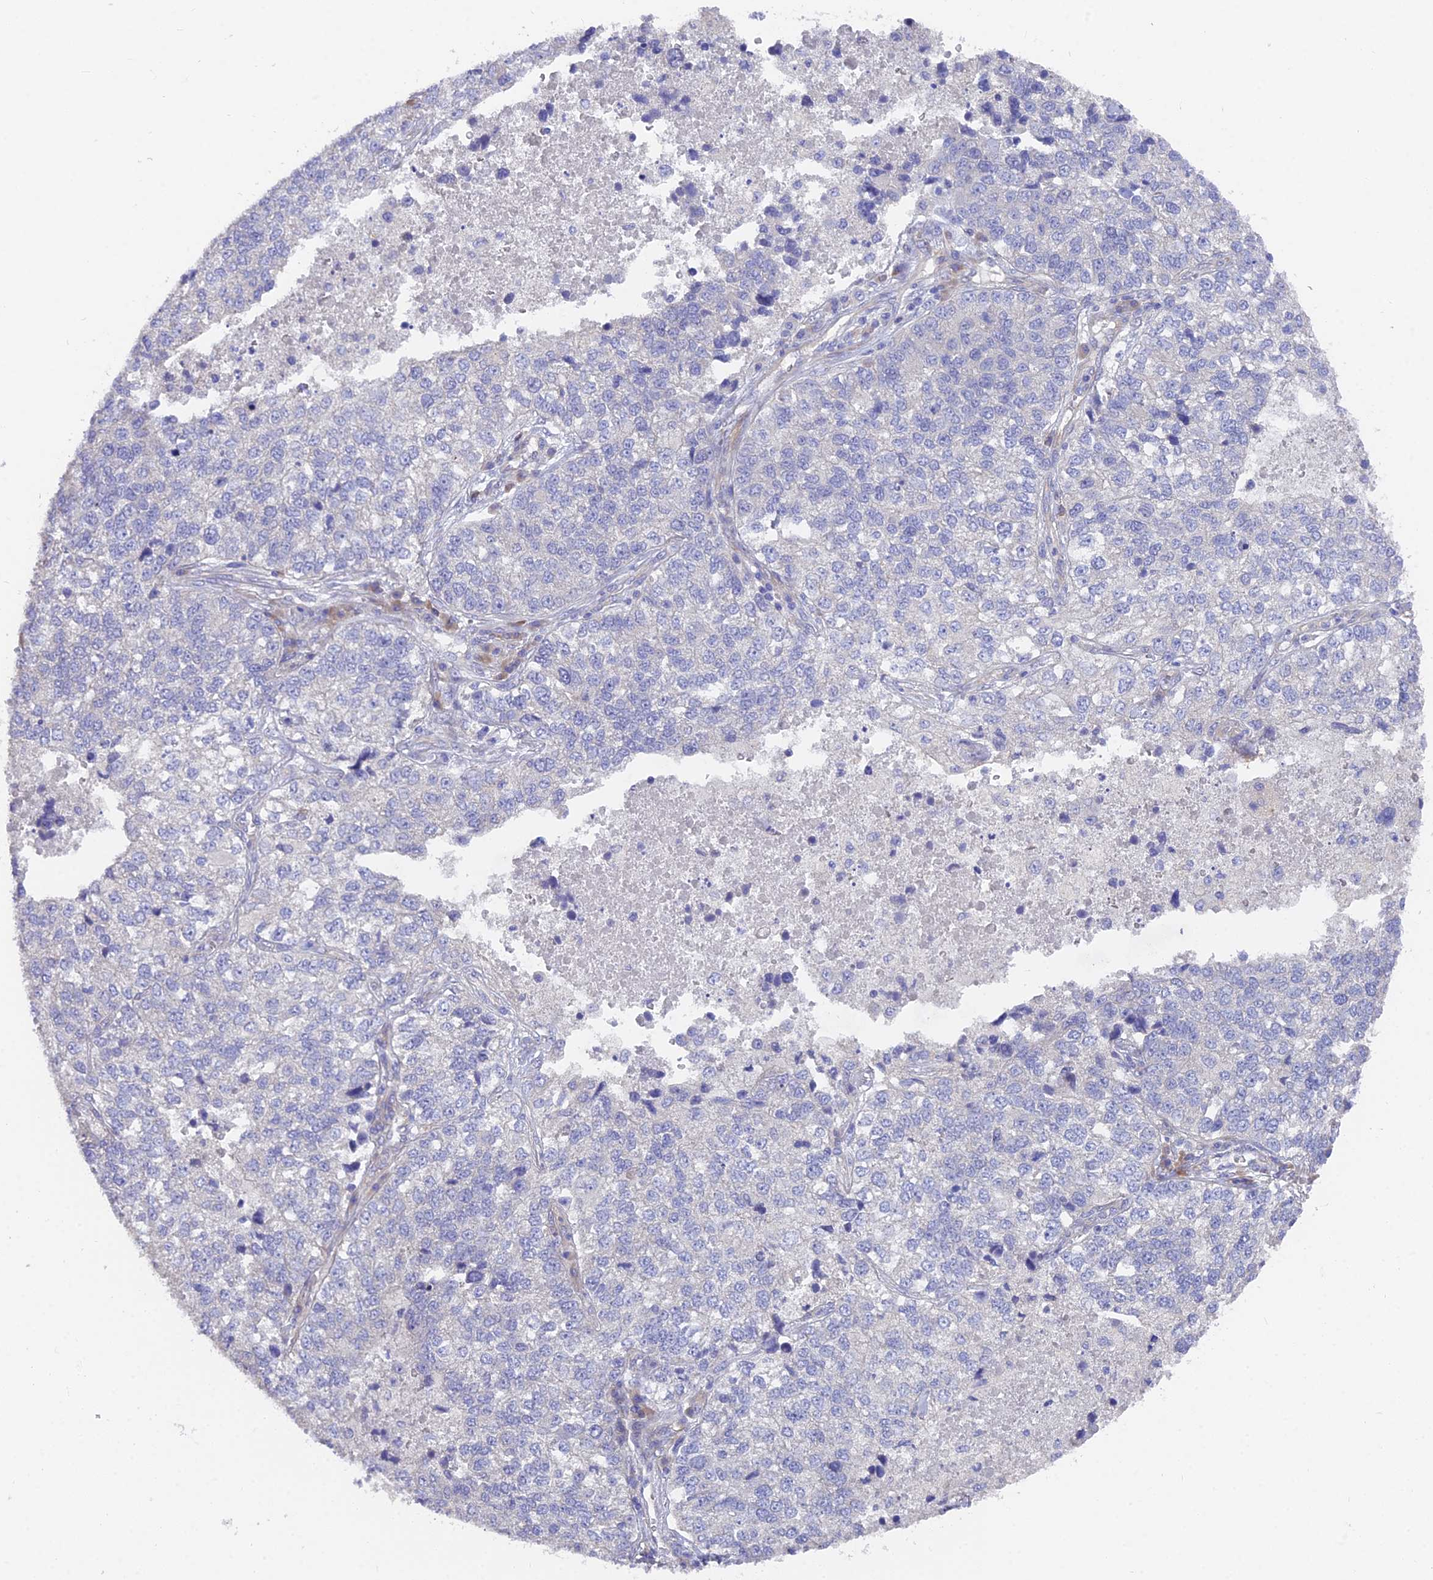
{"staining": {"intensity": "negative", "quantity": "none", "location": "none"}, "tissue": "lung cancer", "cell_type": "Tumor cells", "image_type": "cancer", "snomed": [{"axis": "morphology", "description": "Adenocarcinoma, NOS"}, {"axis": "topography", "description": "Lung"}], "caption": "Tumor cells show no significant staining in lung adenocarcinoma. (DAB (3,3'-diaminobenzidine) immunohistochemistry, high magnification).", "gene": "FAM168B", "patient": {"sex": "male", "age": 49}}